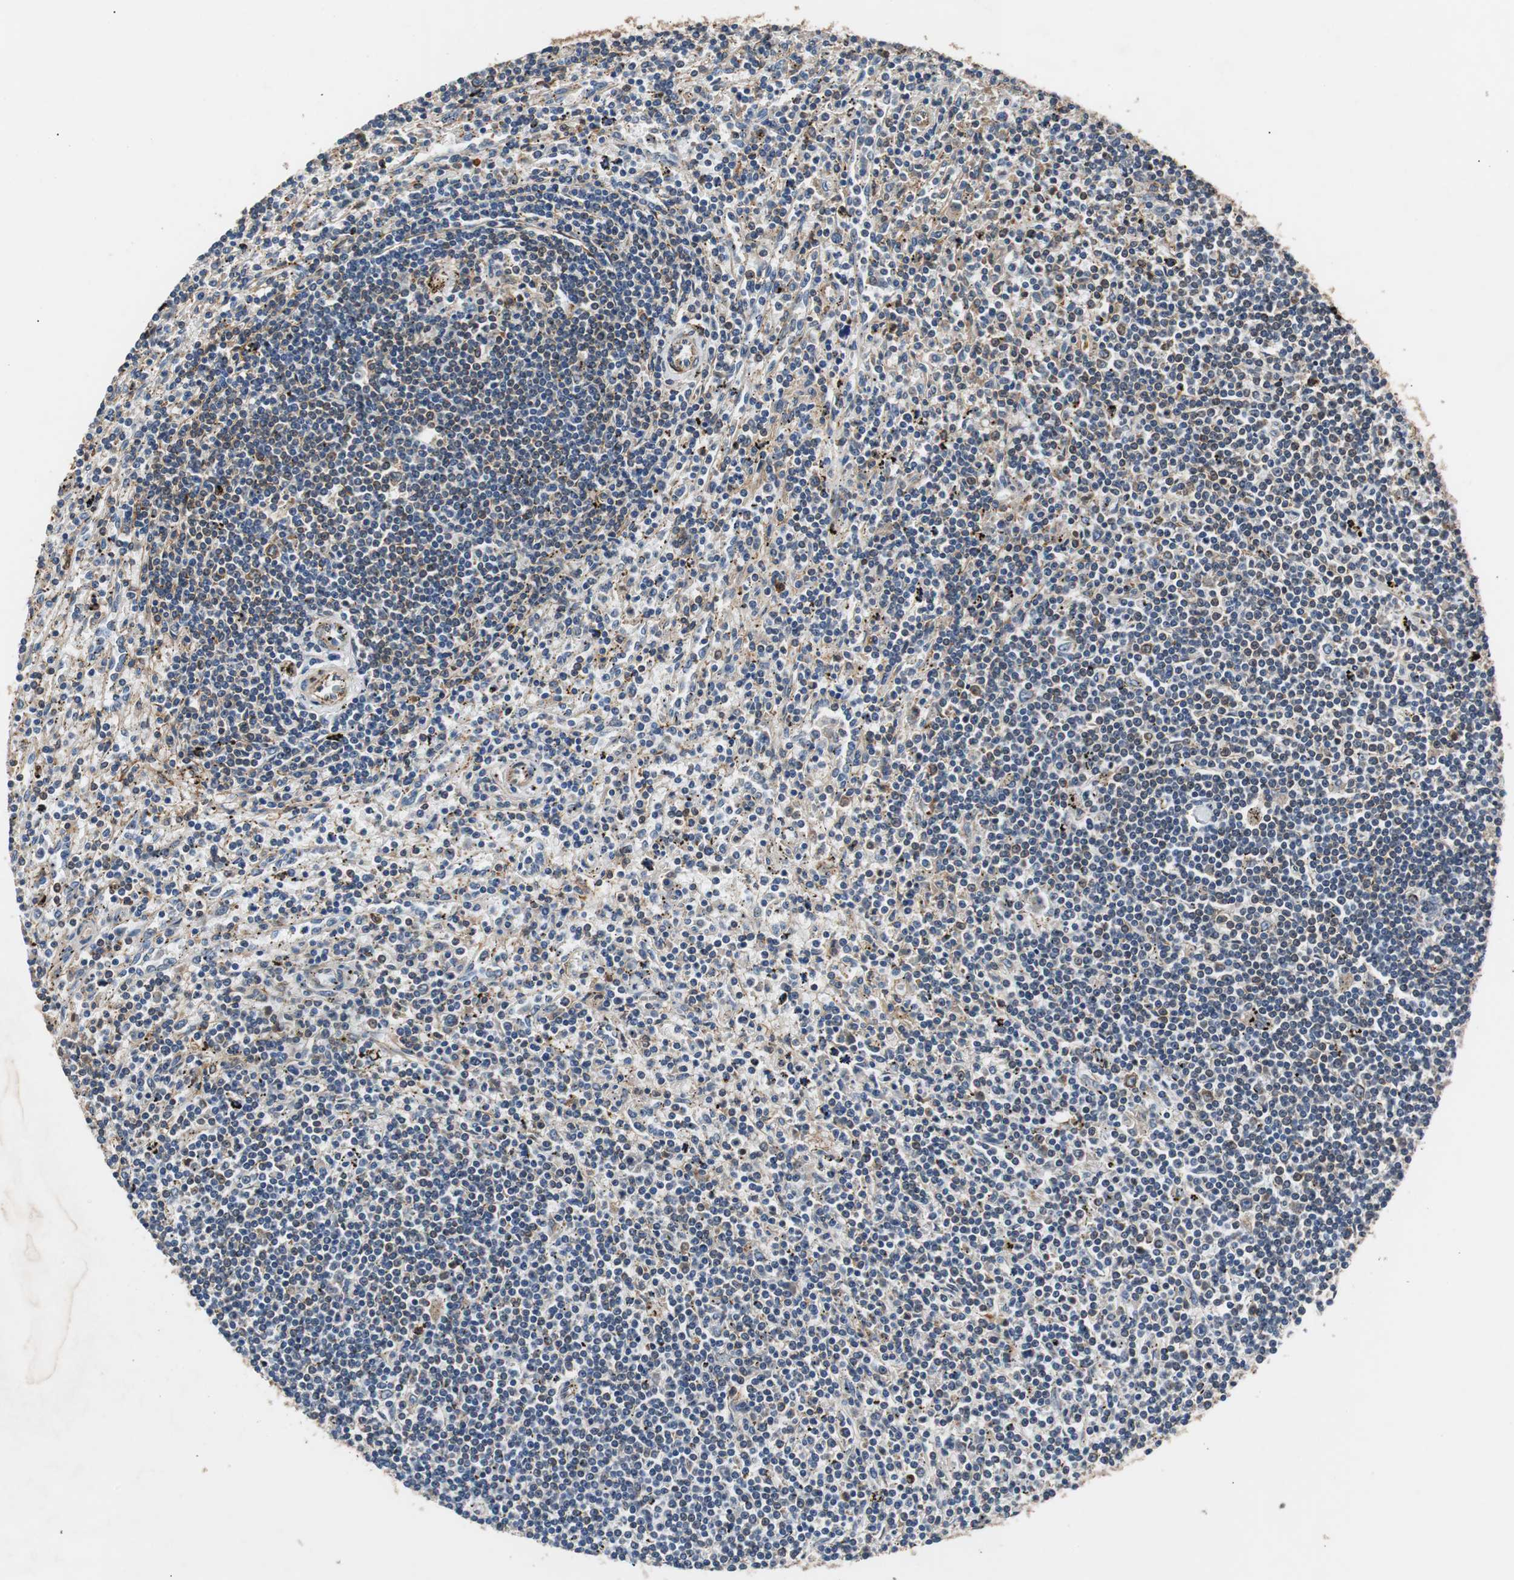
{"staining": {"intensity": "moderate", "quantity": "<25%", "location": "cytoplasmic/membranous"}, "tissue": "lymphoma", "cell_type": "Tumor cells", "image_type": "cancer", "snomed": [{"axis": "morphology", "description": "Malignant lymphoma, non-Hodgkin's type, Low grade"}, {"axis": "topography", "description": "Spleen"}], "caption": "This is a photomicrograph of immunohistochemistry (IHC) staining of low-grade malignant lymphoma, non-Hodgkin's type, which shows moderate expression in the cytoplasmic/membranous of tumor cells.", "gene": "PITRM1", "patient": {"sex": "male", "age": 76}}